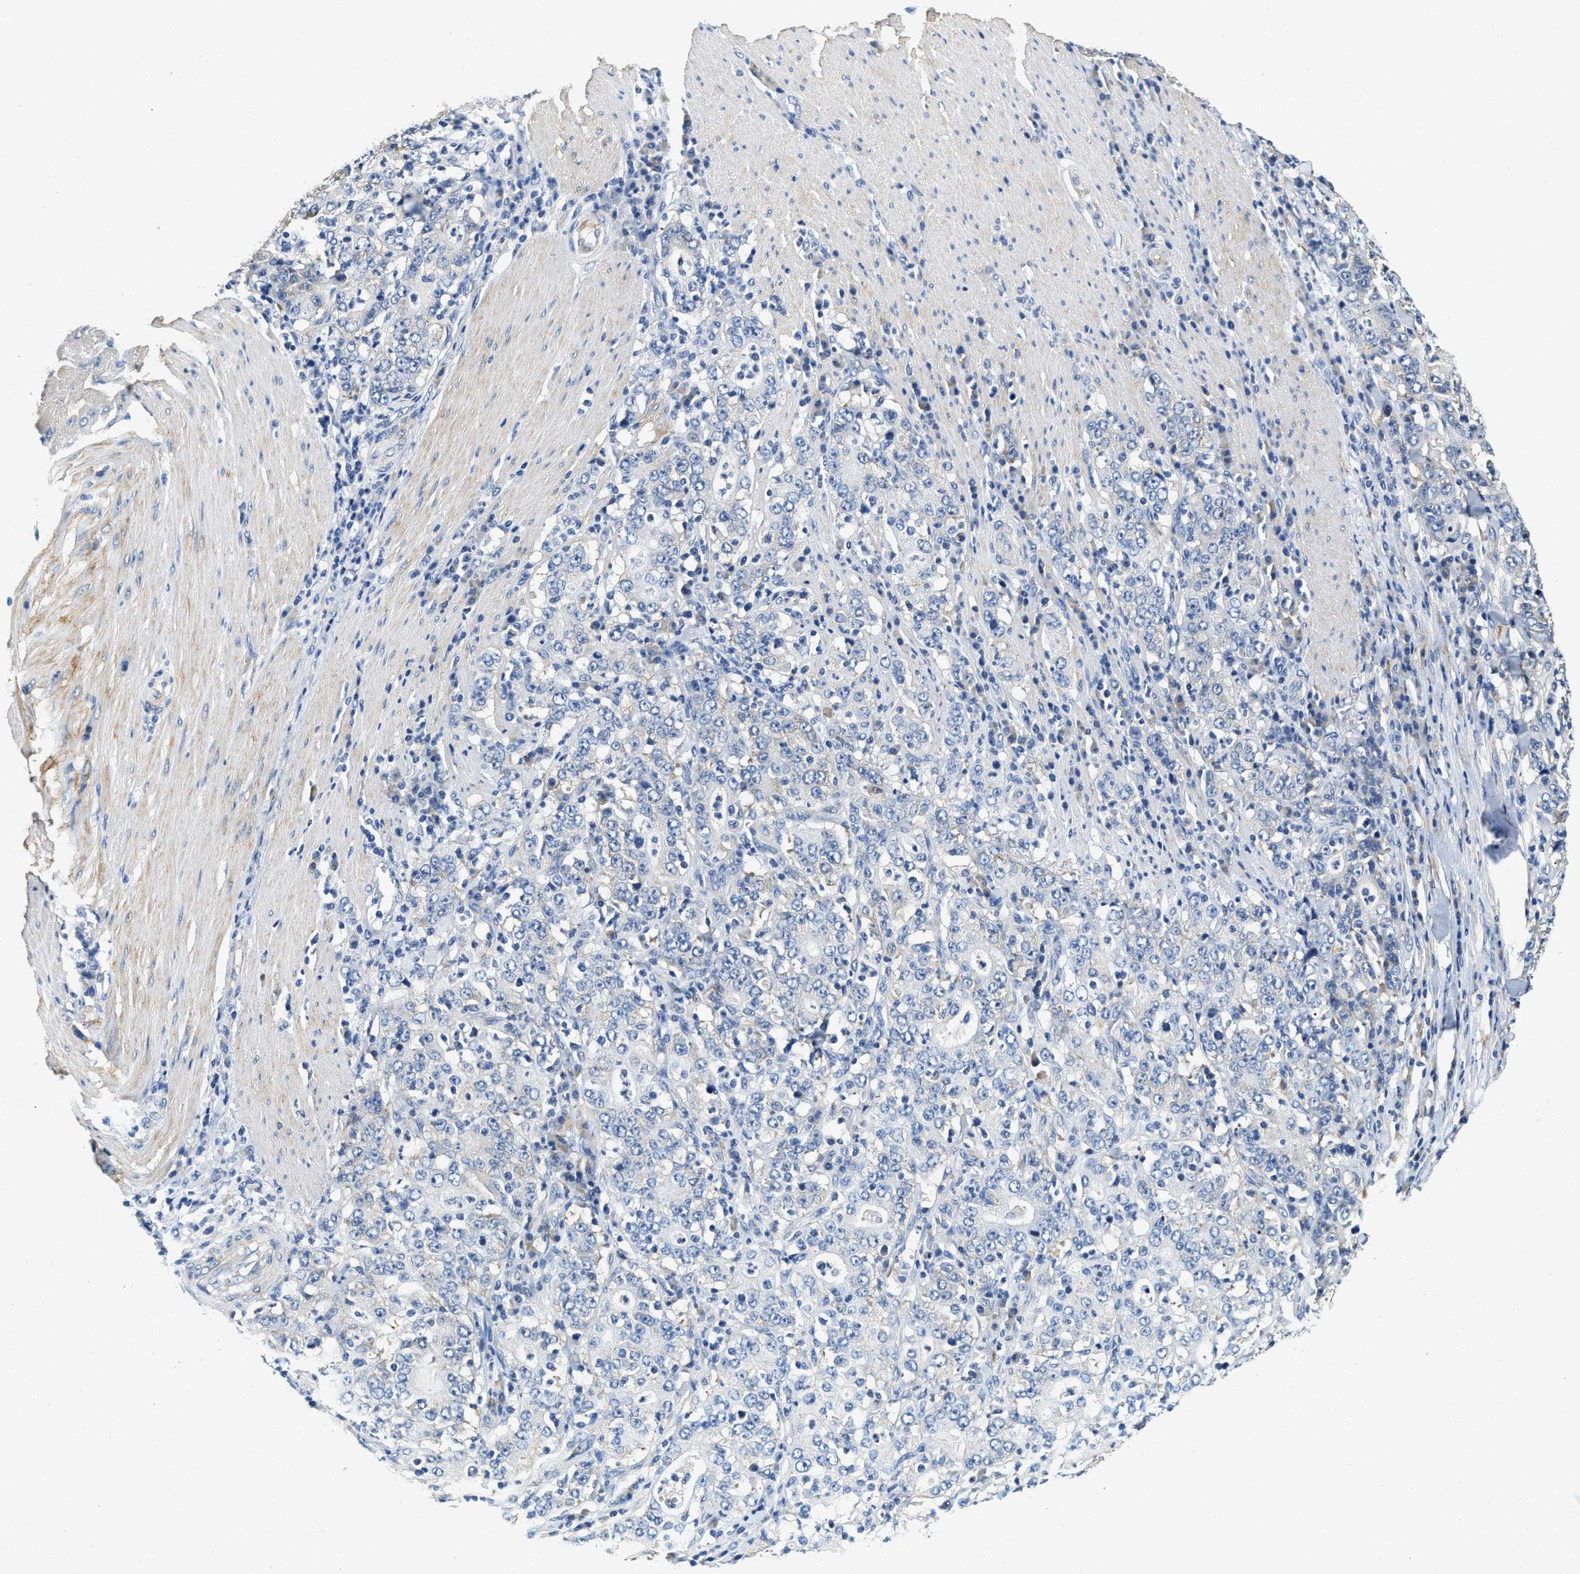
{"staining": {"intensity": "negative", "quantity": "none", "location": "none"}, "tissue": "stomach cancer", "cell_type": "Tumor cells", "image_type": "cancer", "snomed": [{"axis": "morphology", "description": "Normal tissue, NOS"}, {"axis": "morphology", "description": "Adenocarcinoma, NOS"}, {"axis": "topography", "description": "Stomach, upper"}, {"axis": "topography", "description": "Stomach"}], "caption": "The photomicrograph demonstrates no staining of tumor cells in adenocarcinoma (stomach).", "gene": "EIF2AK2", "patient": {"sex": "male", "age": 59}}